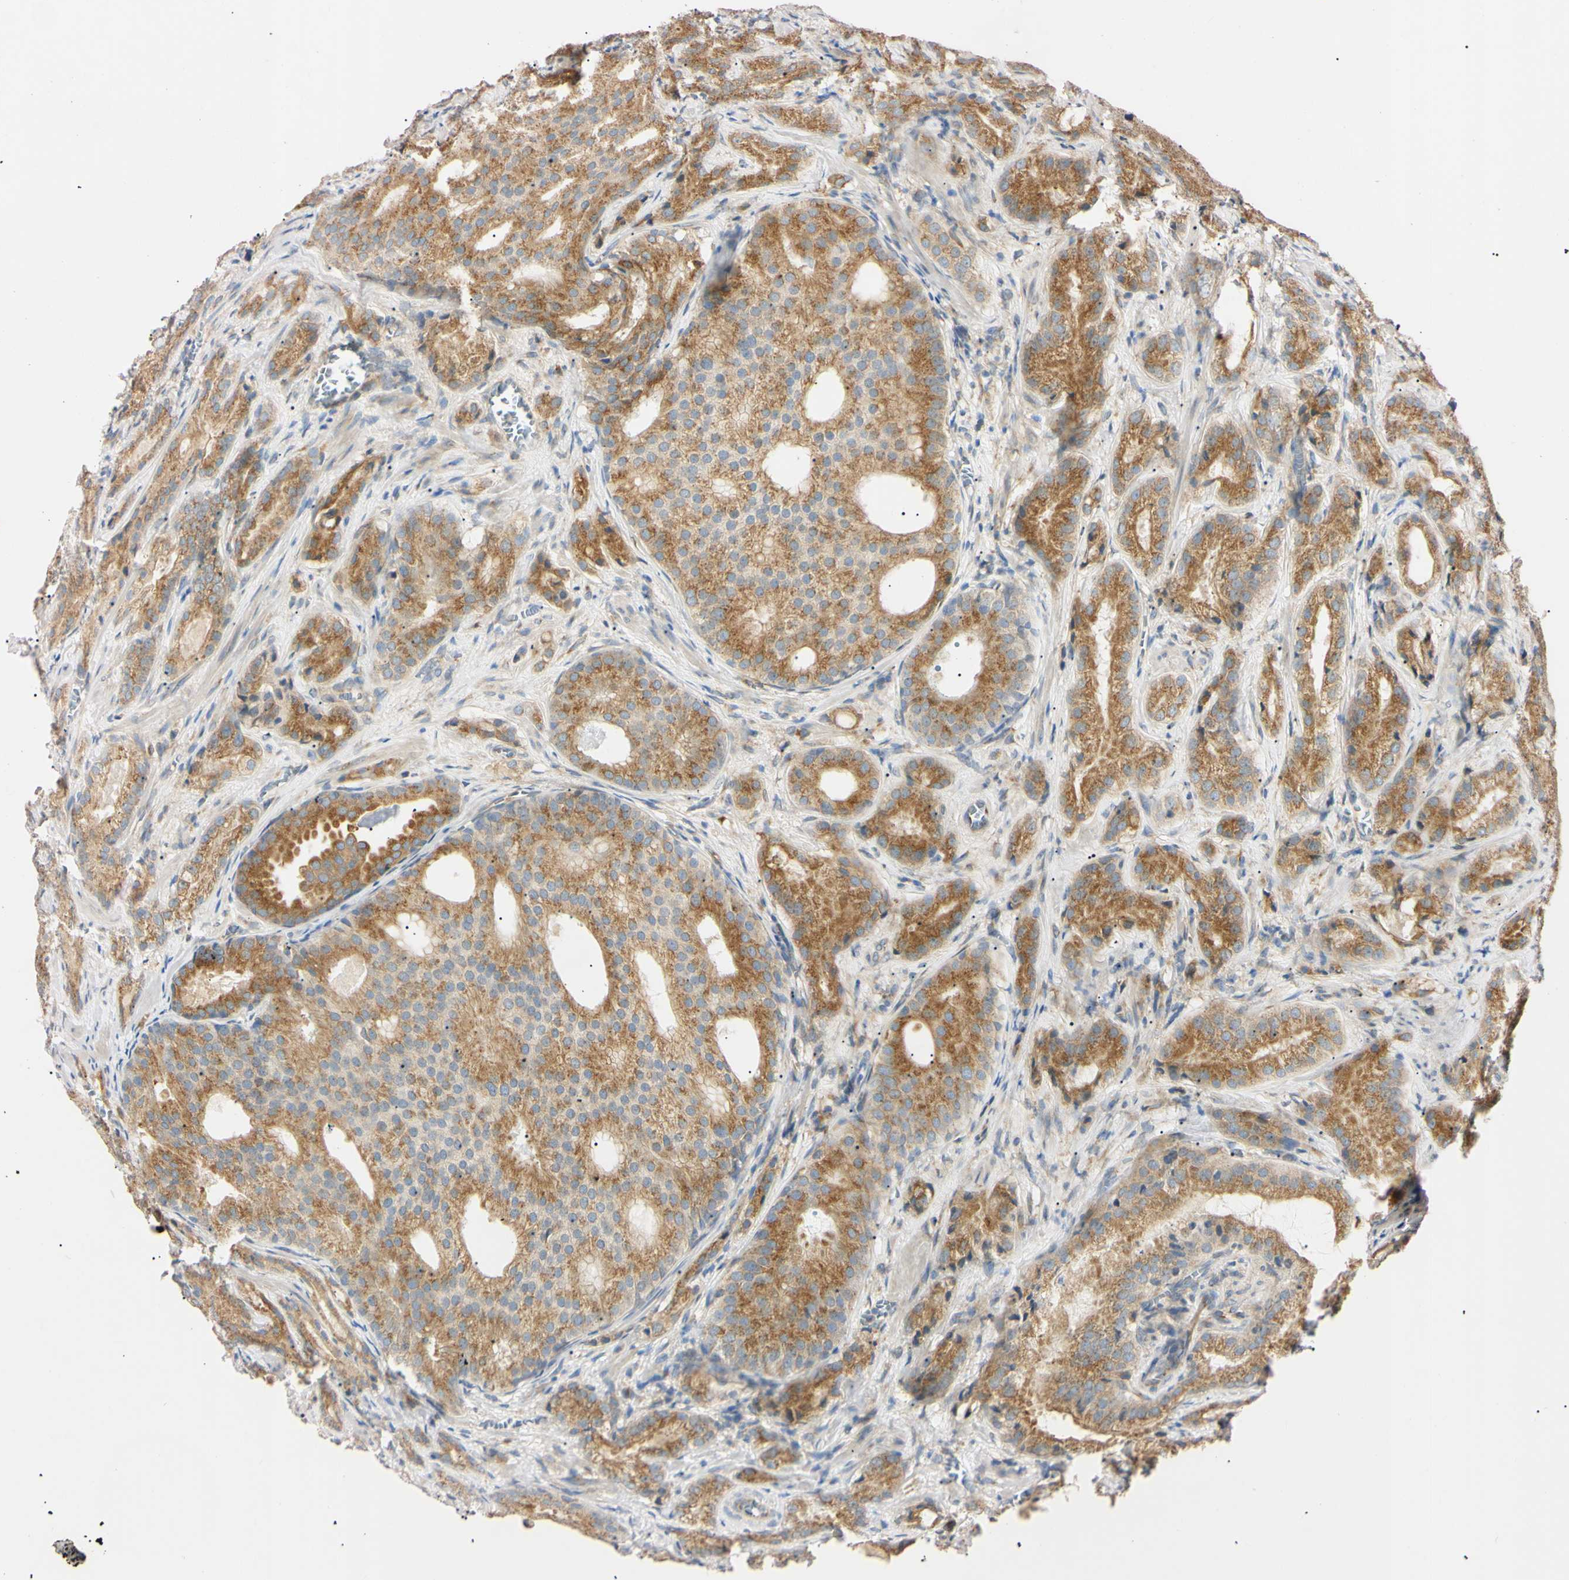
{"staining": {"intensity": "moderate", "quantity": ">75%", "location": "cytoplasmic/membranous"}, "tissue": "prostate cancer", "cell_type": "Tumor cells", "image_type": "cancer", "snomed": [{"axis": "morphology", "description": "Adenocarcinoma, High grade"}, {"axis": "topography", "description": "Prostate"}], "caption": "This micrograph demonstrates immunohistochemistry staining of human prostate cancer, with medium moderate cytoplasmic/membranous positivity in approximately >75% of tumor cells.", "gene": "IER3IP1", "patient": {"sex": "male", "age": 64}}